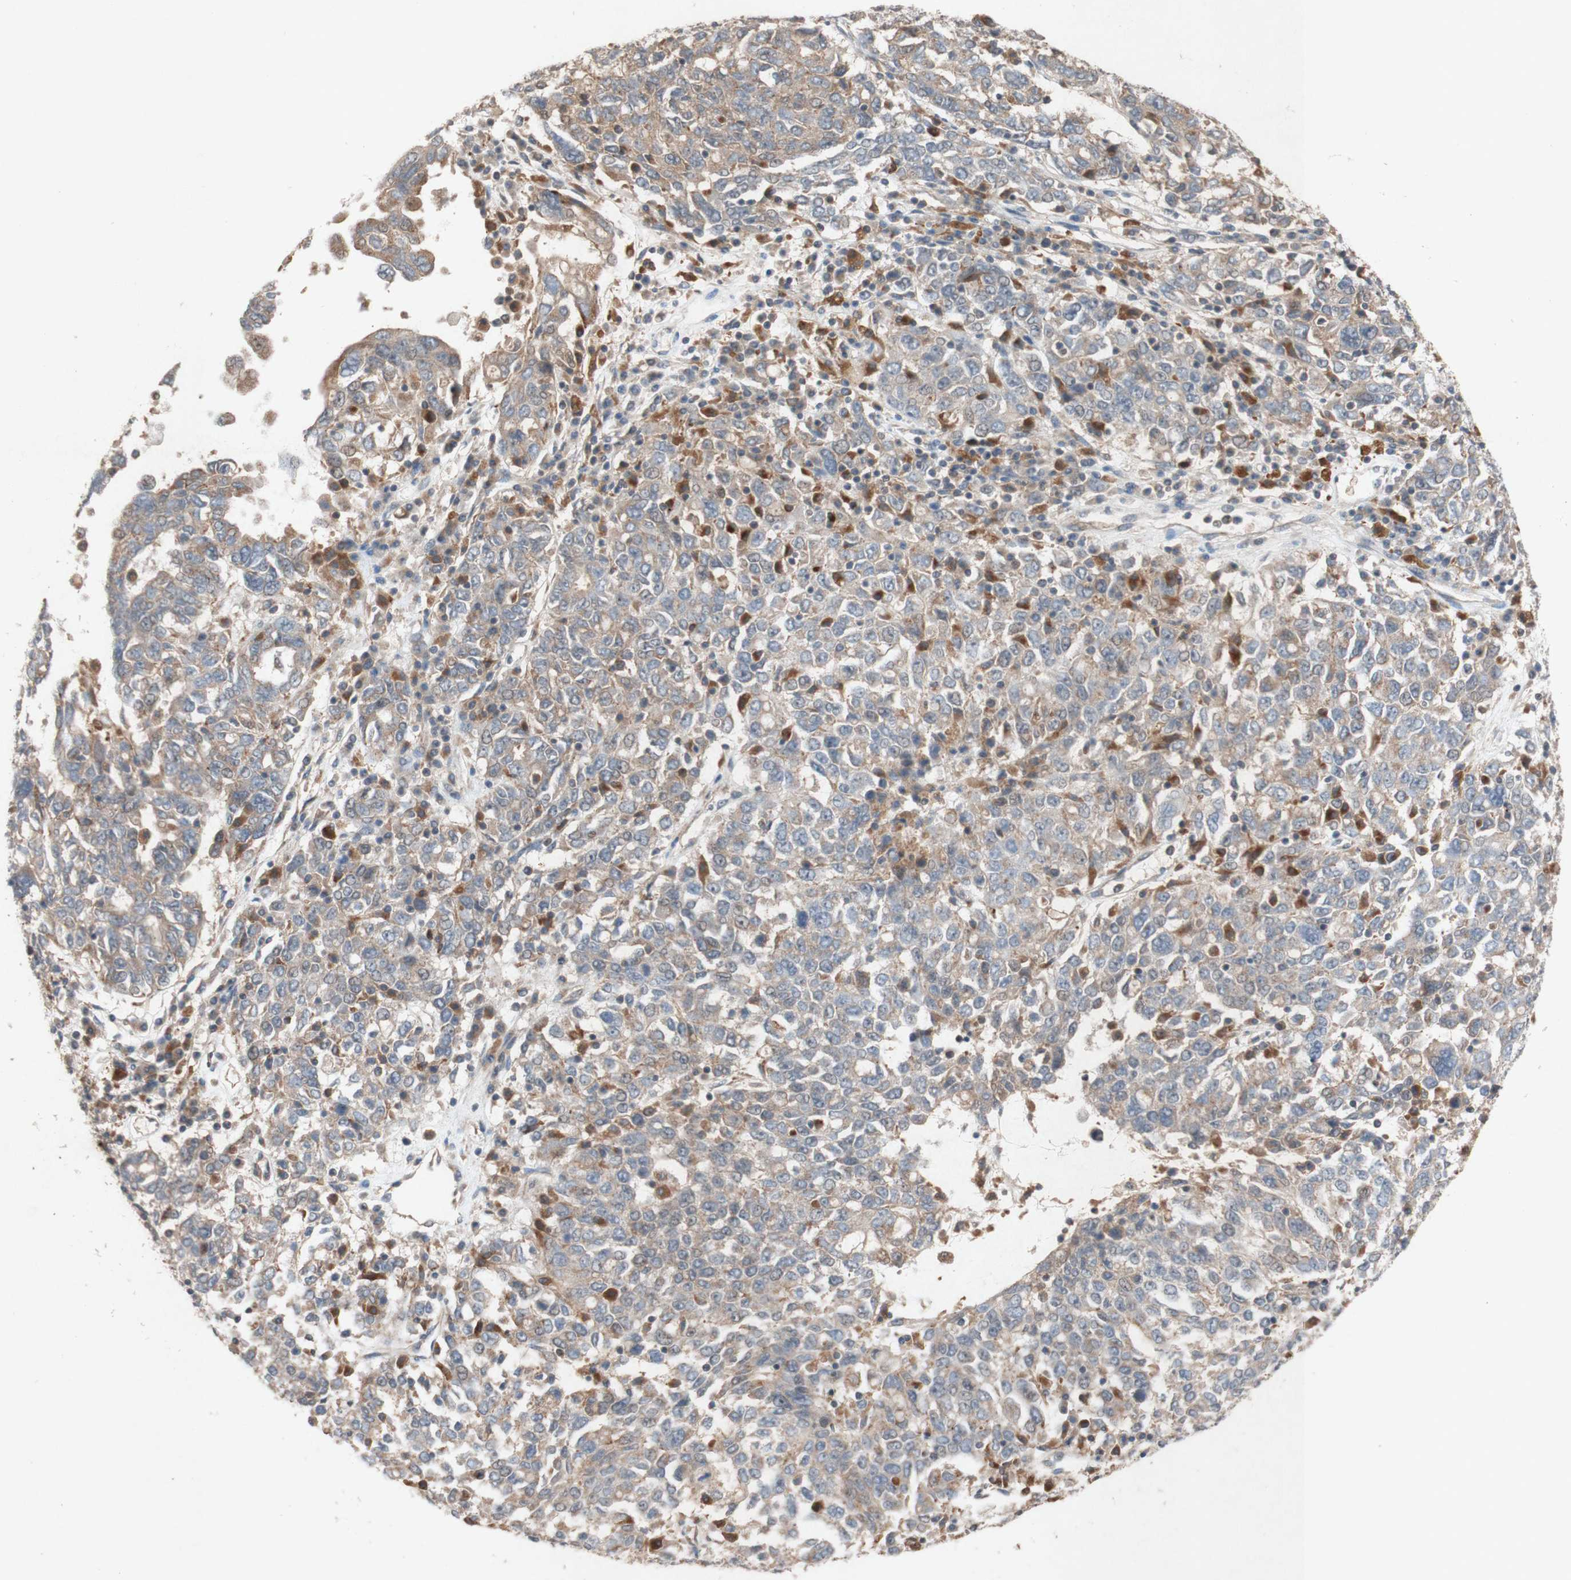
{"staining": {"intensity": "weak", "quantity": ">75%", "location": "cytoplasmic/membranous"}, "tissue": "ovarian cancer", "cell_type": "Tumor cells", "image_type": "cancer", "snomed": [{"axis": "morphology", "description": "Carcinoma, endometroid"}, {"axis": "topography", "description": "Ovary"}], "caption": "Ovarian endometroid carcinoma stained for a protein demonstrates weak cytoplasmic/membranous positivity in tumor cells.", "gene": "ATP6V1F", "patient": {"sex": "female", "age": 62}}